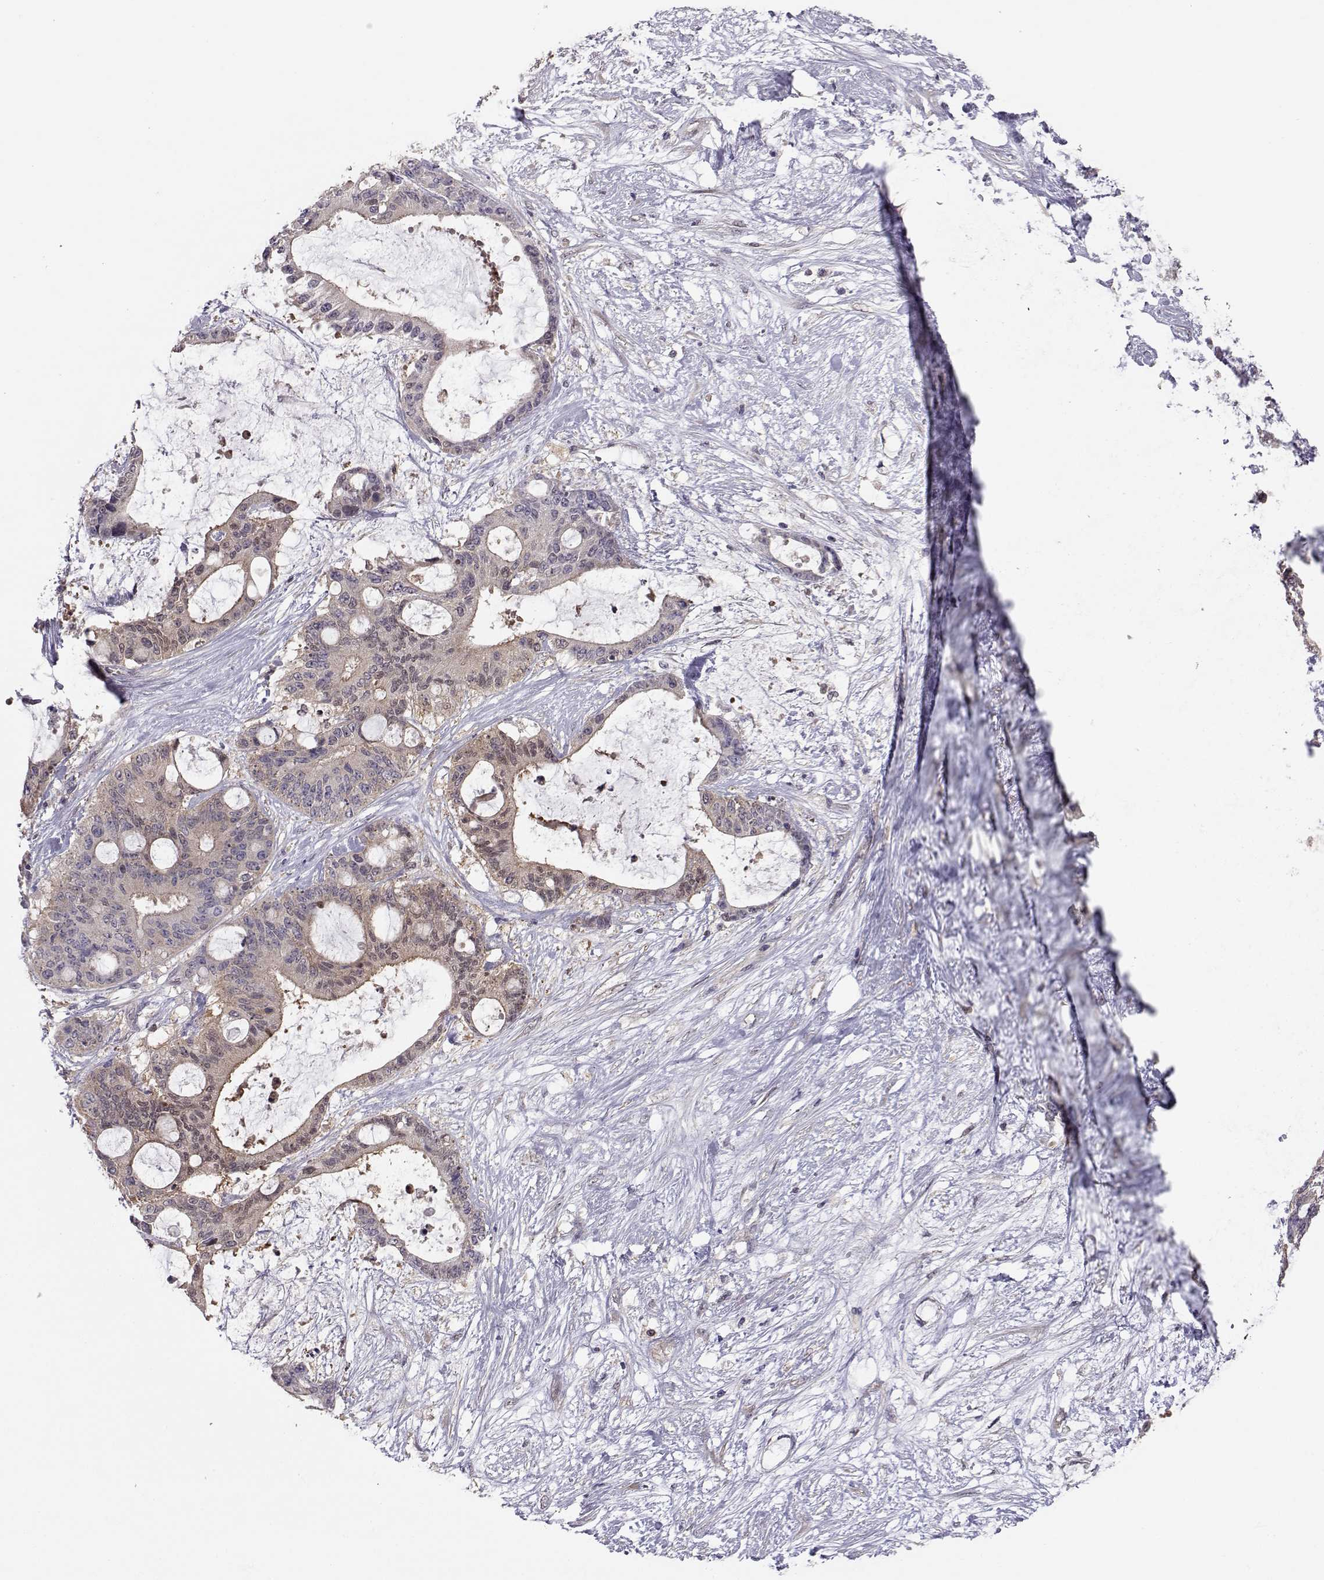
{"staining": {"intensity": "weak", "quantity": "25%-75%", "location": "cytoplasmic/membranous"}, "tissue": "liver cancer", "cell_type": "Tumor cells", "image_type": "cancer", "snomed": [{"axis": "morphology", "description": "Normal tissue, NOS"}, {"axis": "morphology", "description": "Cholangiocarcinoma"}, {"axis": "topography", "description": "Liver"}, {"axis": "topography", "description": "Peripheral nerve tissue"}], "caption": "Brown immunohistochemical staining in human liver cholangiocarcinoma displays weak cytoplasmic/membranous positivity in about 25%-75% of tumor cells. The staining was performed using DAB, with brown indicating positive protein expression. Nuclei are stained blue with hematoxylin.", "gene": "NCAM2", "patient": {"sex": "female", "age": 73}}